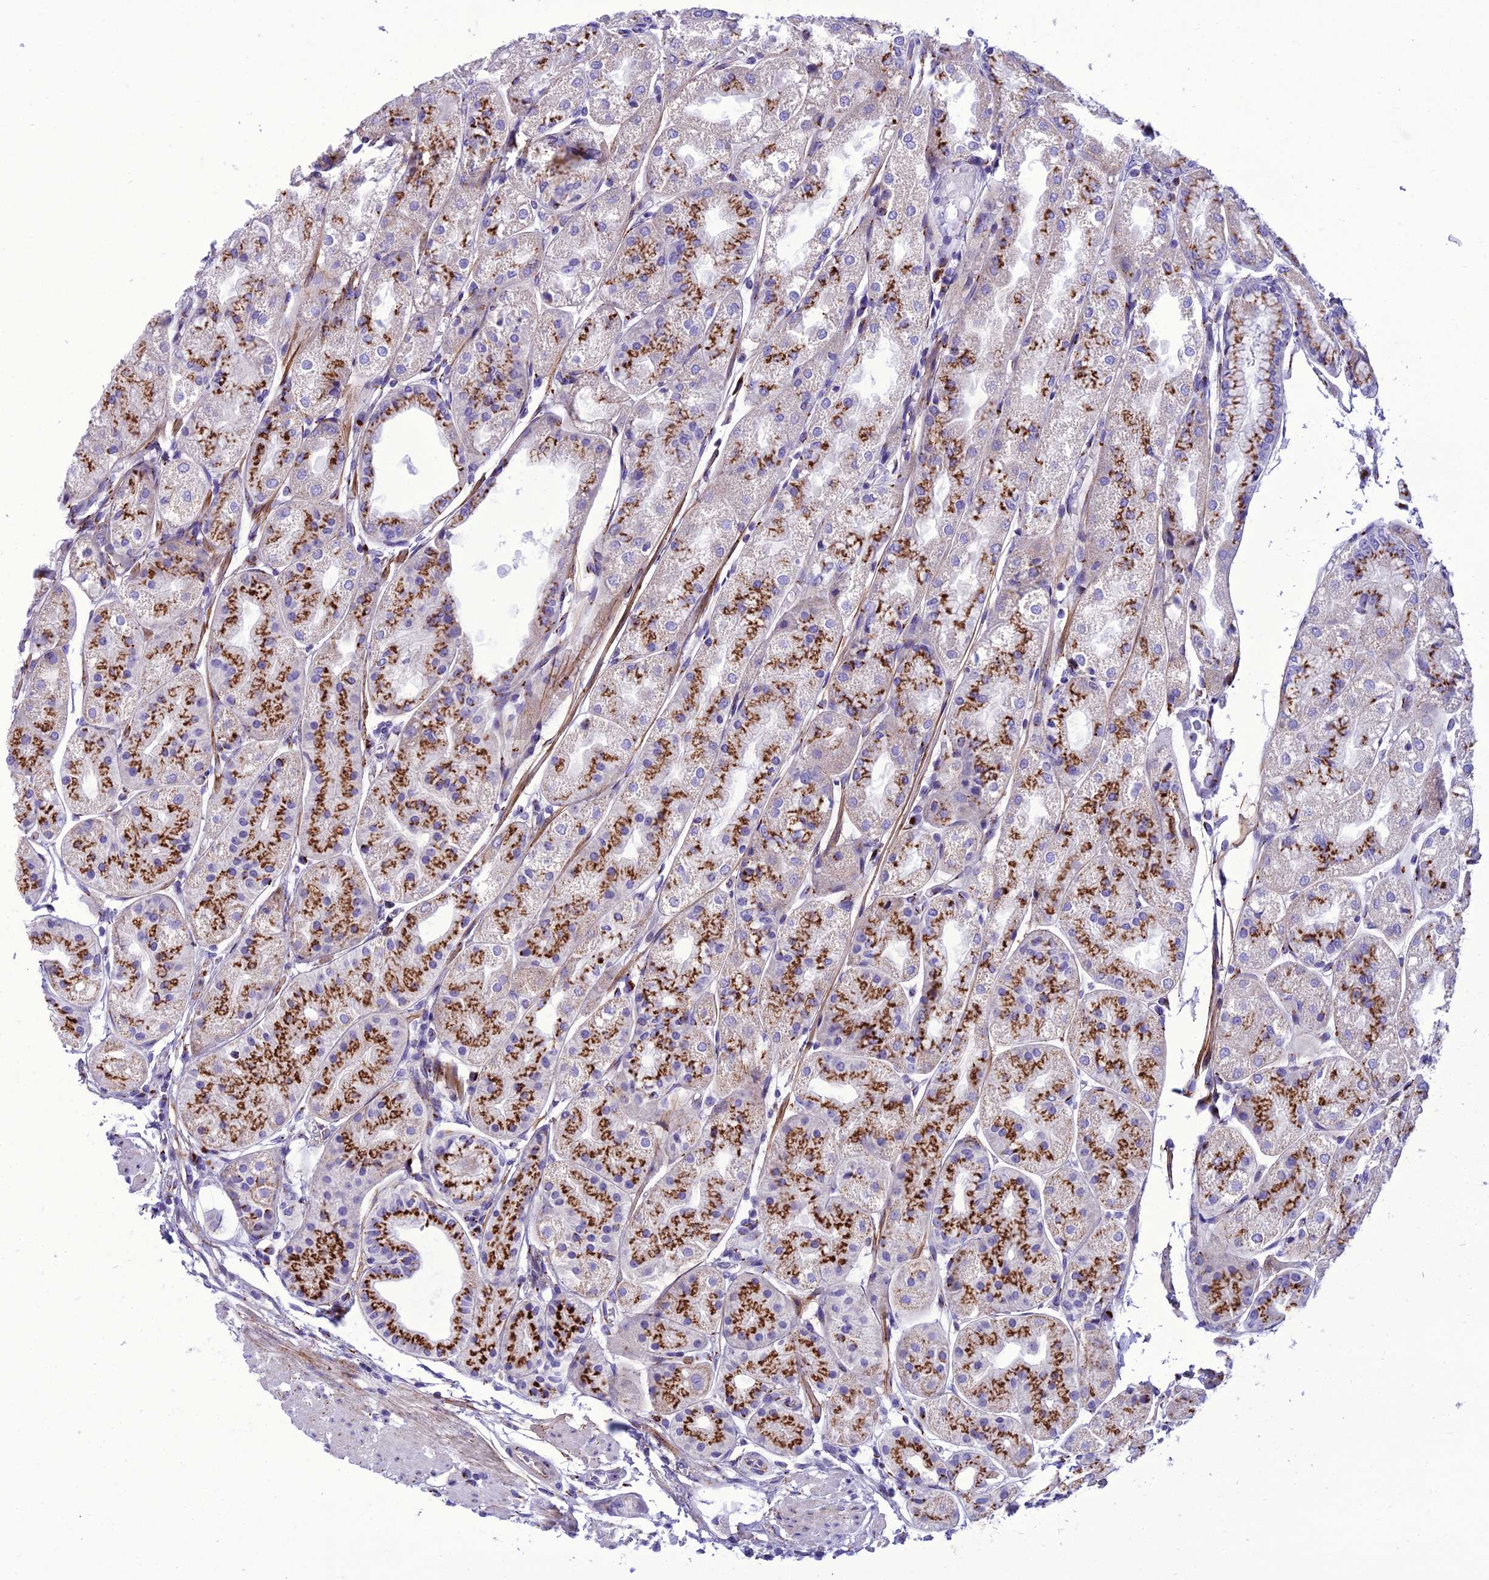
{"staining": {"intensity": "strong", "quantity": ">75%", "location": "cytoplasmic/membranous"}, "tissue": "stomach", "cell_type": "Glandular cells", "image_type": "normal", "snomed": [{"axis": "morphology", "description": "Normal tissue, NOS"}, {"axis": "topography", "description": "Stomach, upper"}], "caption": "Strong cytoplasmic/membranous expression for a protein is present in about >75% of glandular cells of benign stomach using immunohistochemistry.", "gene": "GOLM2", "patient": {"sex": "male", "age": 72}}